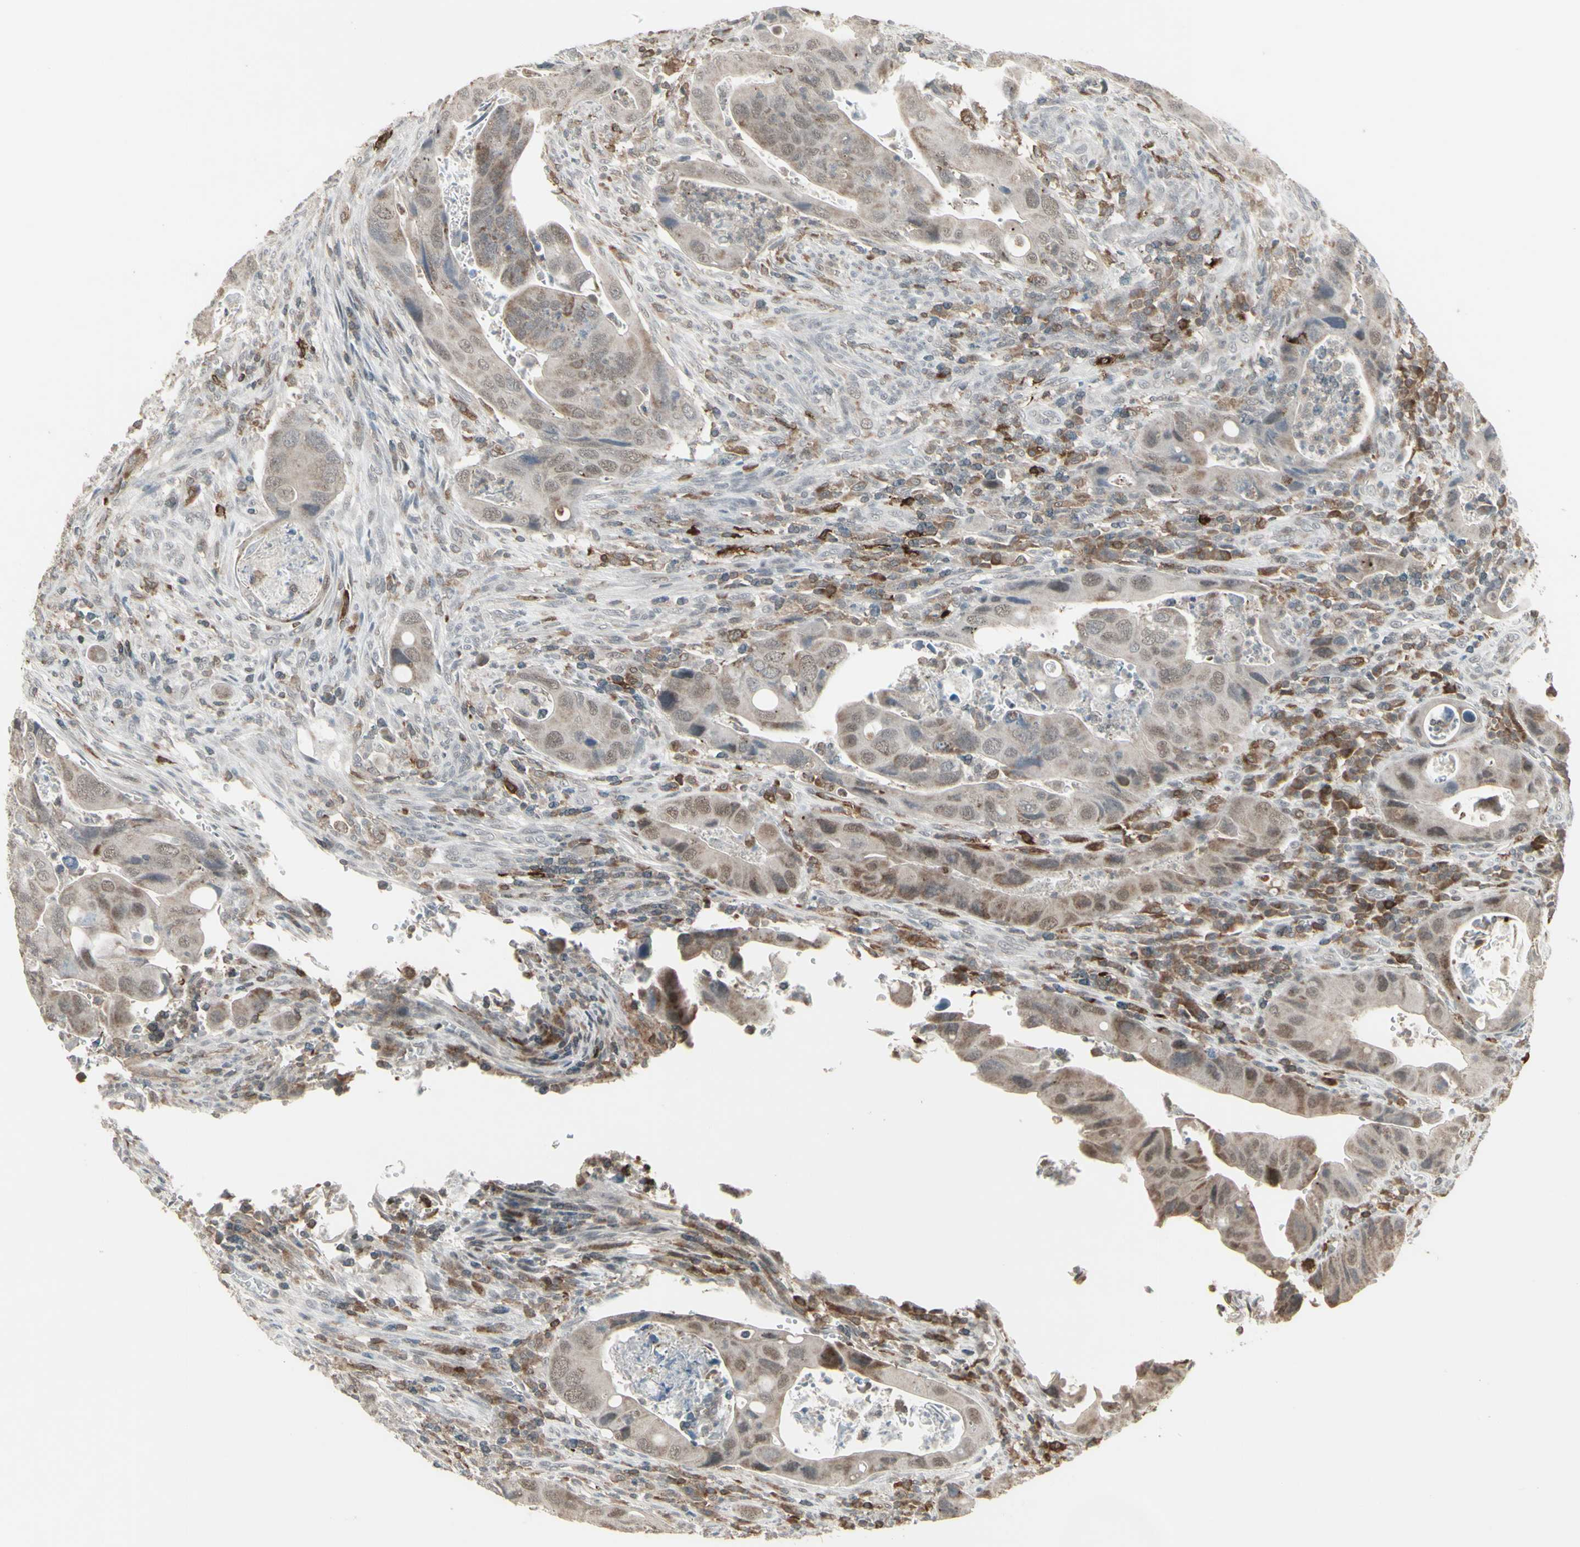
{"staining": {"intensity": "weak", "quantity": ">75%", "location": "cytoplasmic/membranous,nuclear"}, "tissue": "colorectal cancer", "cell_type": "Tumor cells", "image_type": "cancer", "snomed": [{"axis": "morphology", "description": "Adenocarcinoma, NOS"}, {"axis": "topography", "description": "Rectum"}], "caption": "This histopathology image displays immunohistochemistry (IHC) staining of human colorectal cancer (adenocarcinoma), with low weak cytoplasmic/membranous and nuclear positivity in about >75% of tumor cells.", "gene": "SAMSN1", "patient": {"sex": "female", "age": 57}}